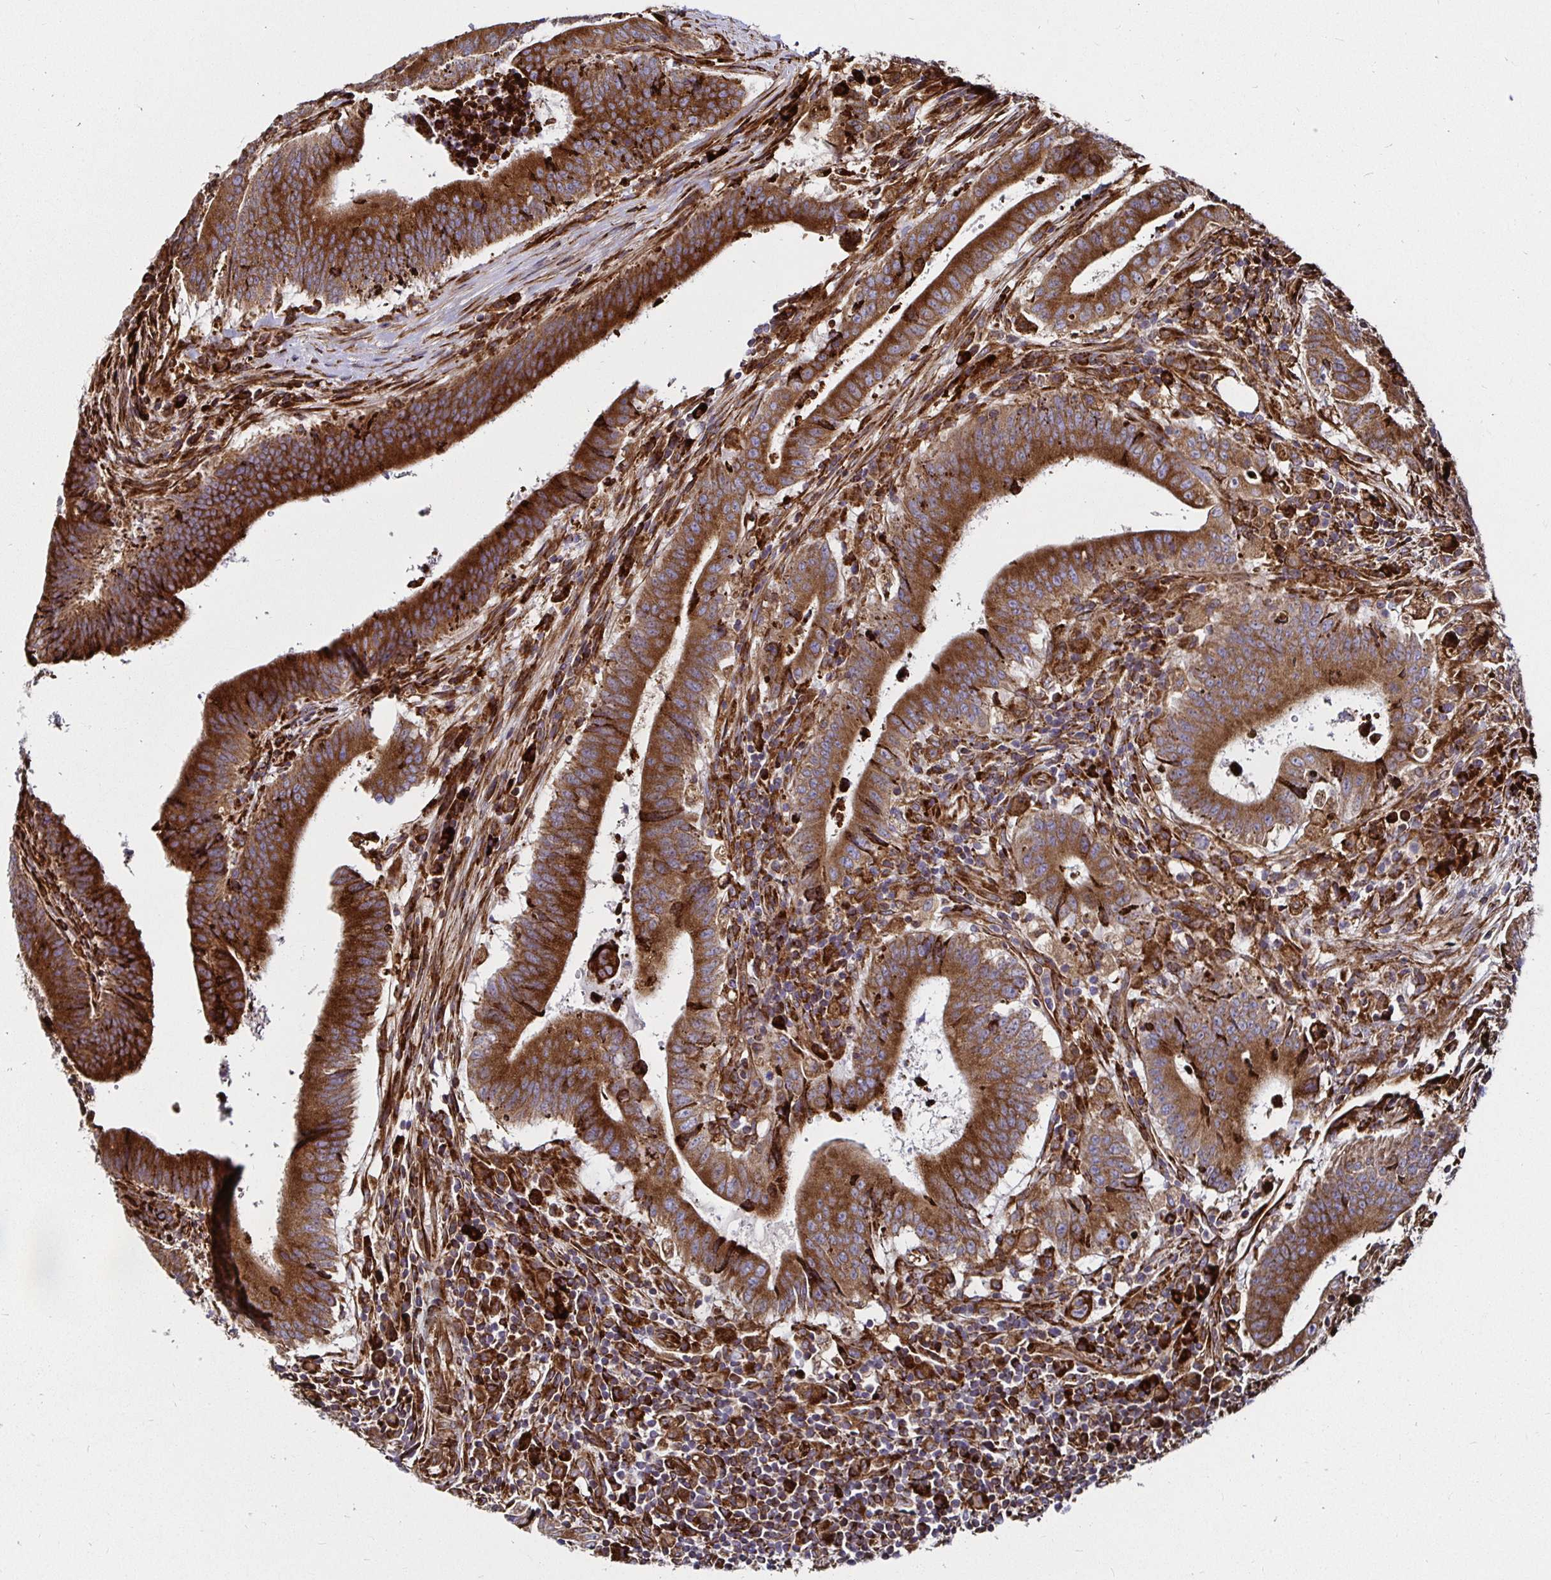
{"staining": {"intensity": "strong", "quantity": ">75%", "location": "cytoplasmic/membranous"}, "tissue": "colorectal cancer", "cell_type": "Tumor cells", "image_type": "cancer", "snomed": [{"axis": "morphology", "description": "Adenocarcinoma, NOS"}, {"axis": "topography", "description": "Colon"}], "caption": "Protein staining by immunohistochemistry reveals strong cytoplasmic/membranous staining in about >75% of tumor cells in adenocarcinoma (colorectal).", "gene": "SMYD3", "patient": {"sex": "female", "age": 43}}